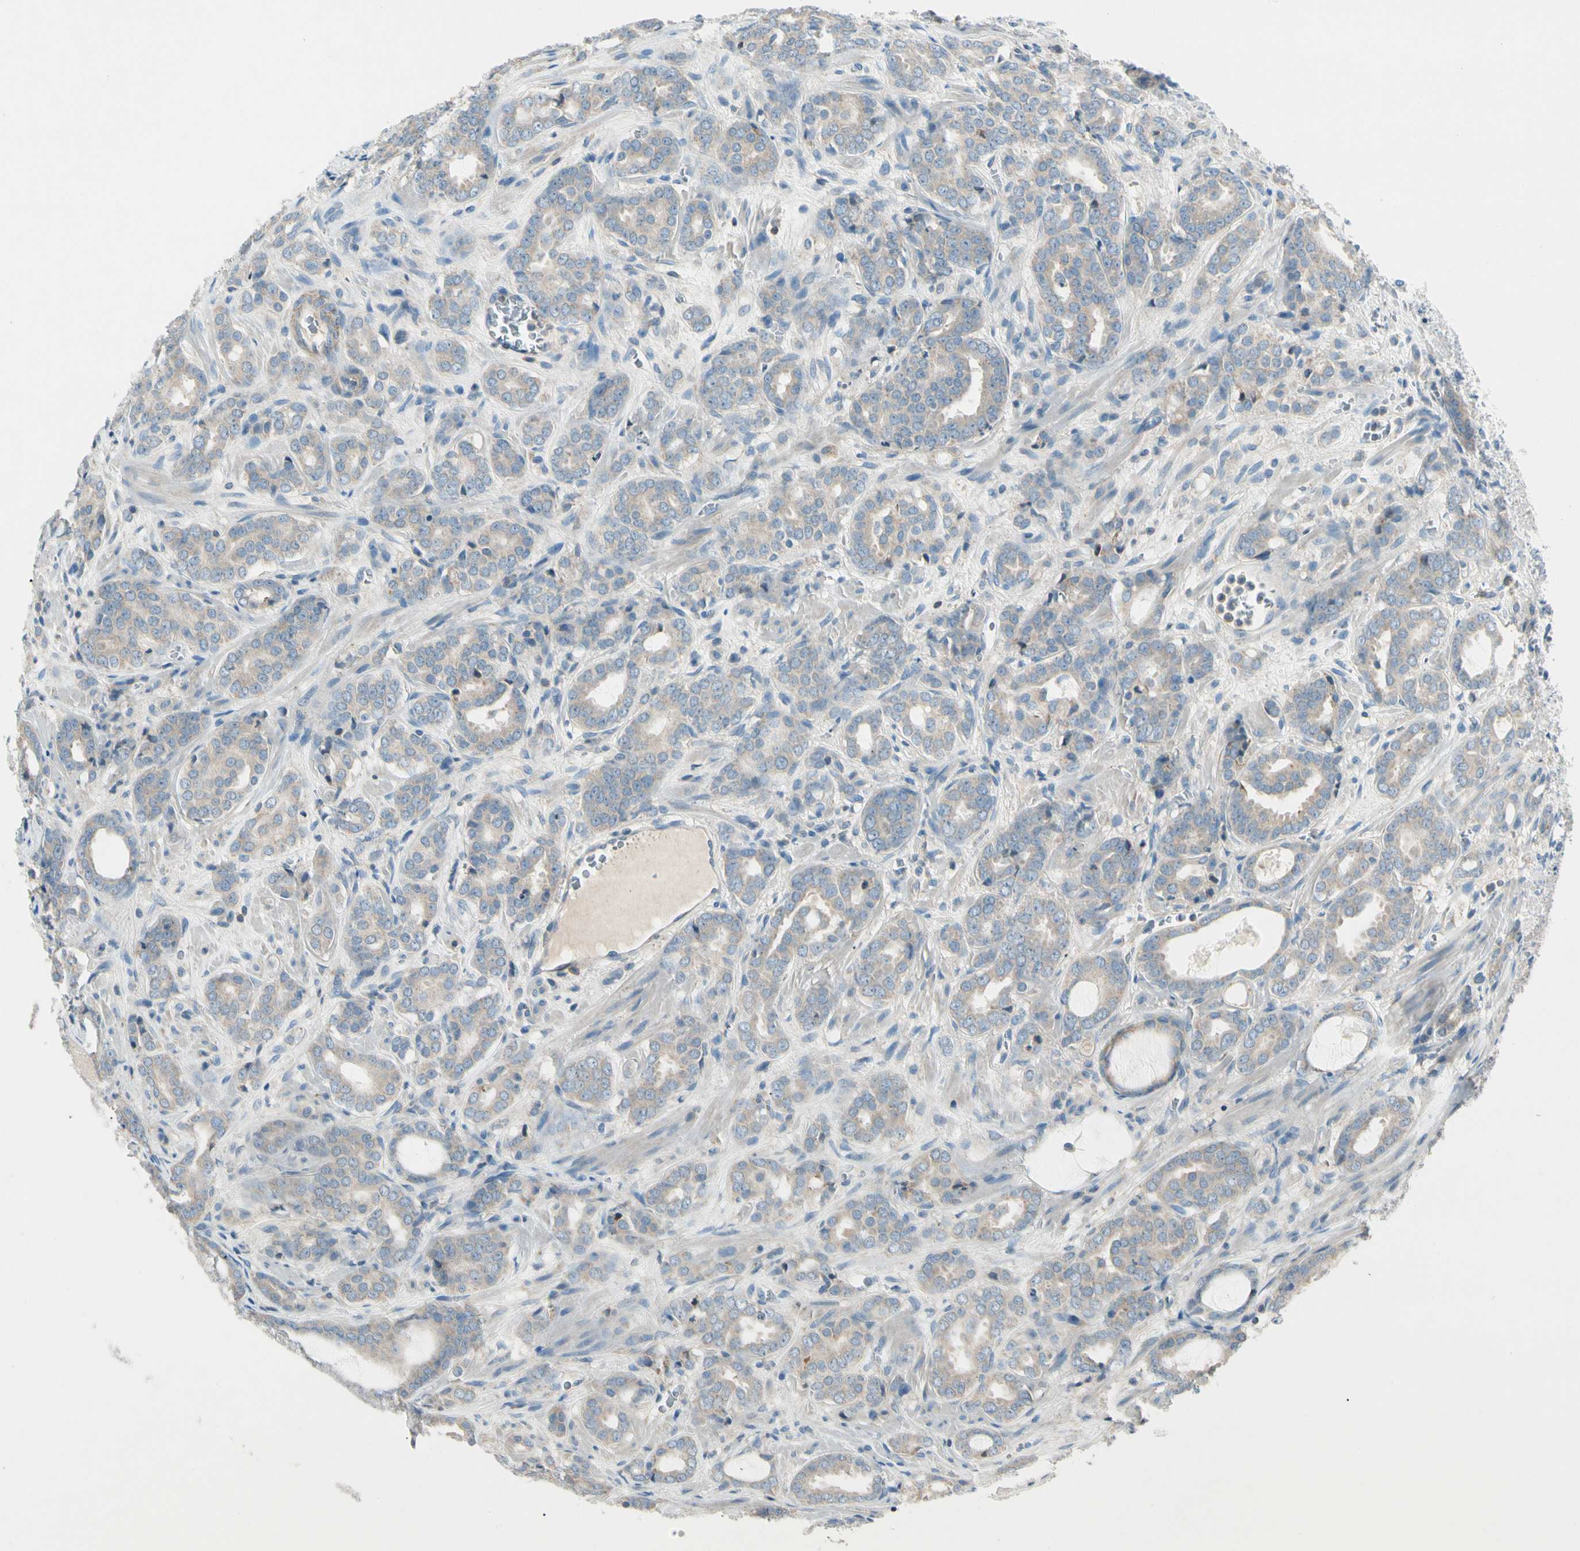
{"staining": {"intensity": "weak", "quantity": ">75%", "location": "cytoplasmic/membranous"}, "tissue": "prostate cancer", "cell_type": "Tumor cells", "image_type": "cancer", "snomed": [{"axis": "morphology", "description": "Adenocarcinoma, High grade"}, {"axis": "topography", "description": "Prostate"}], "caption": "Immunohistochemistry (DAB) staining of human high-grade adenocarcinoma (prostate) reveals weak cytoplasmic/membranous protein expression in about >75% of tumor cells.", "gene": "CDH6", "patient": {"sex": "male", "age": 64}}